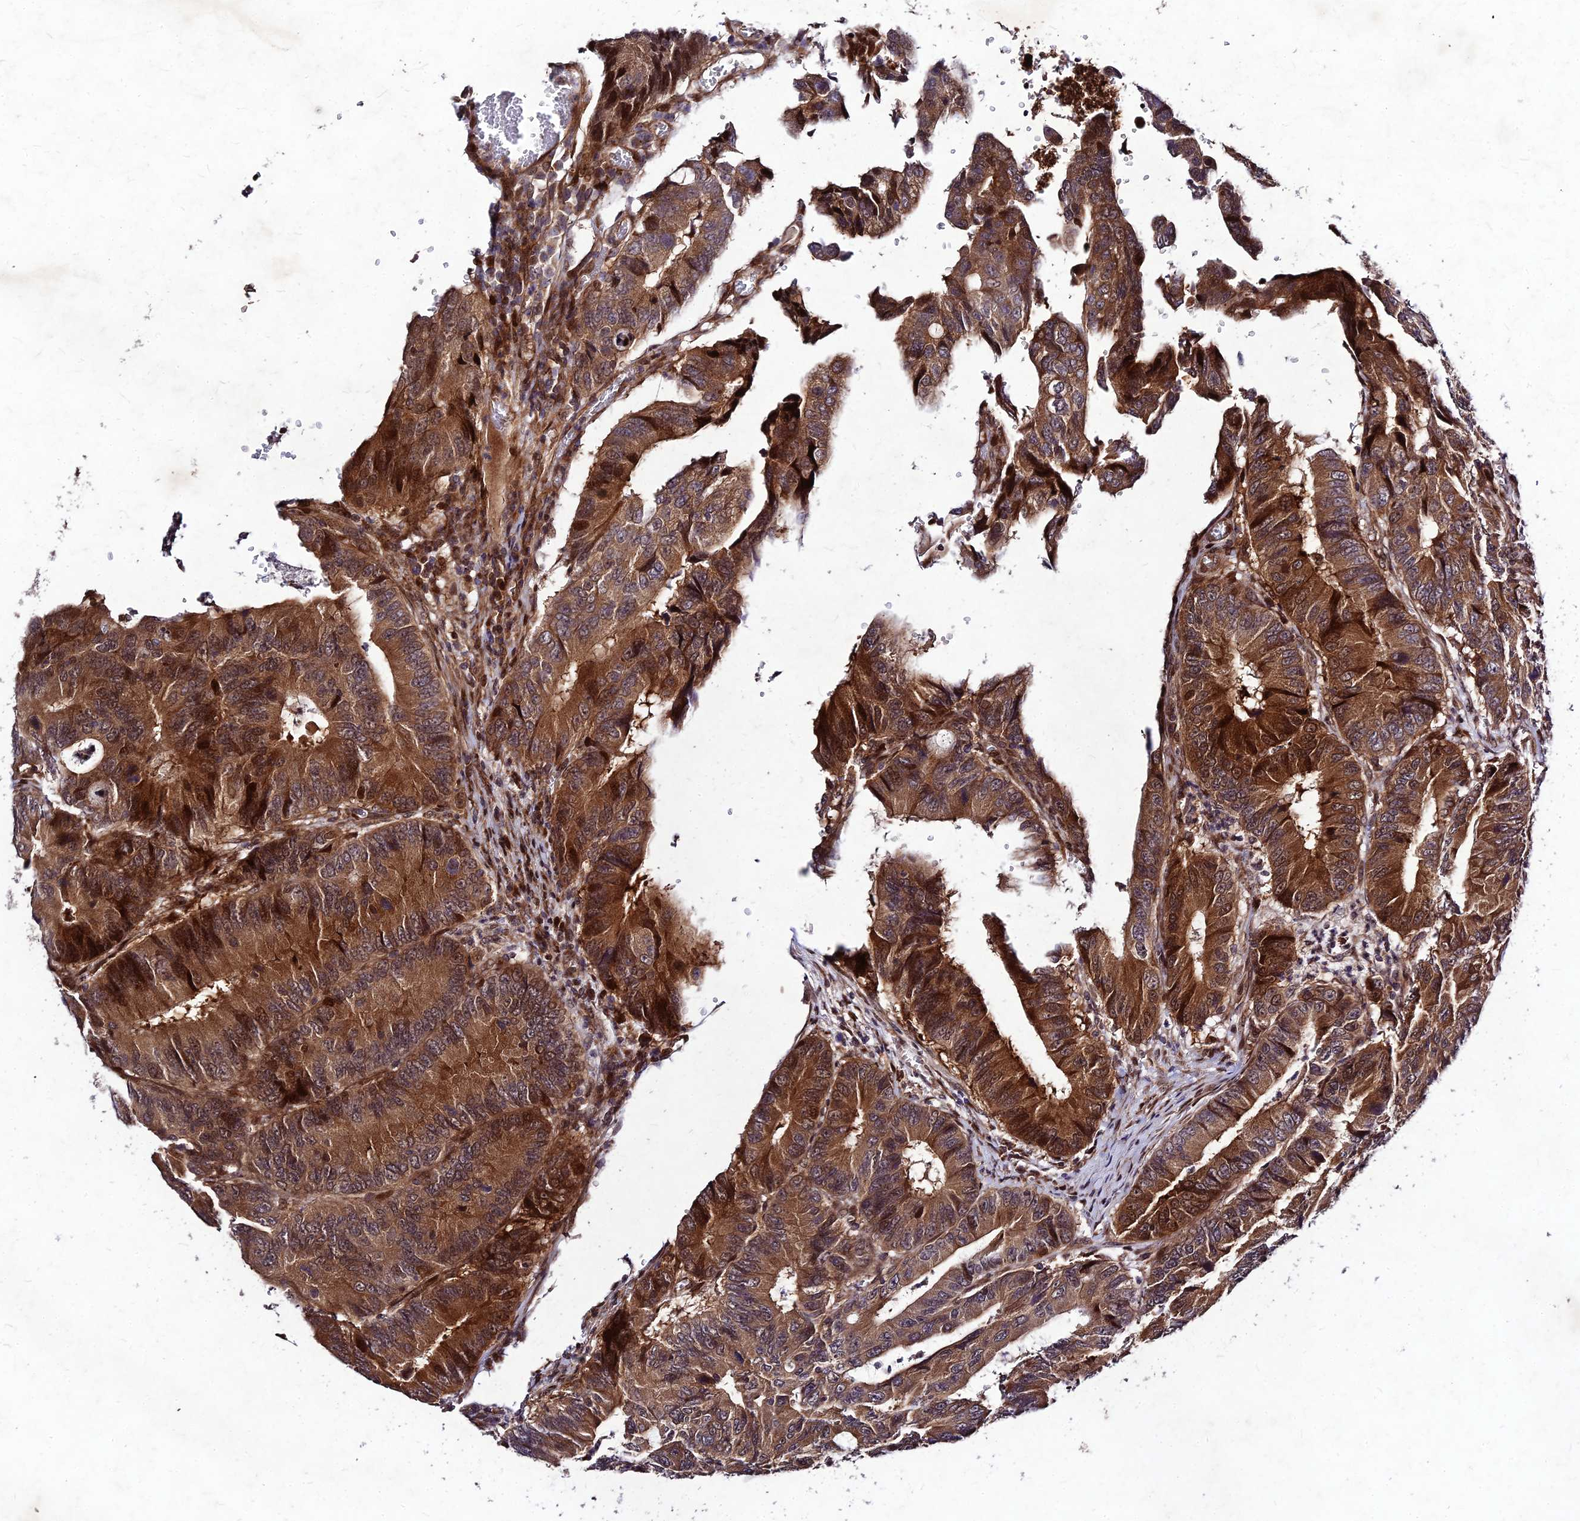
{"staining": {"intensity": "strong", "quantity": "25%-75%", "location": "cytoplasmic/membranous,nuclear"}, "tissue": "colorectal cancer", "cell_type": "Tumor cells", "image_type": "cancer", "snomed": [{"axis": "morphology", "description": "Adenocarcinoma, NOS"}, {"axis": "topography", "description": "Colon"}], "caption": "Immunohistochemistry (IHC) image of neoplastic tissue: colorectal cancer stained using immunohistochemistry displays high levels of strong protein expression localized specifically in the cytoplasmic/membranous and nuclear of tumor cells, appearing as a cytoplasmic/membranous and nuclear brown color.", "gene": "MKKS", "patient": {"sex": "male", "age": 85}}